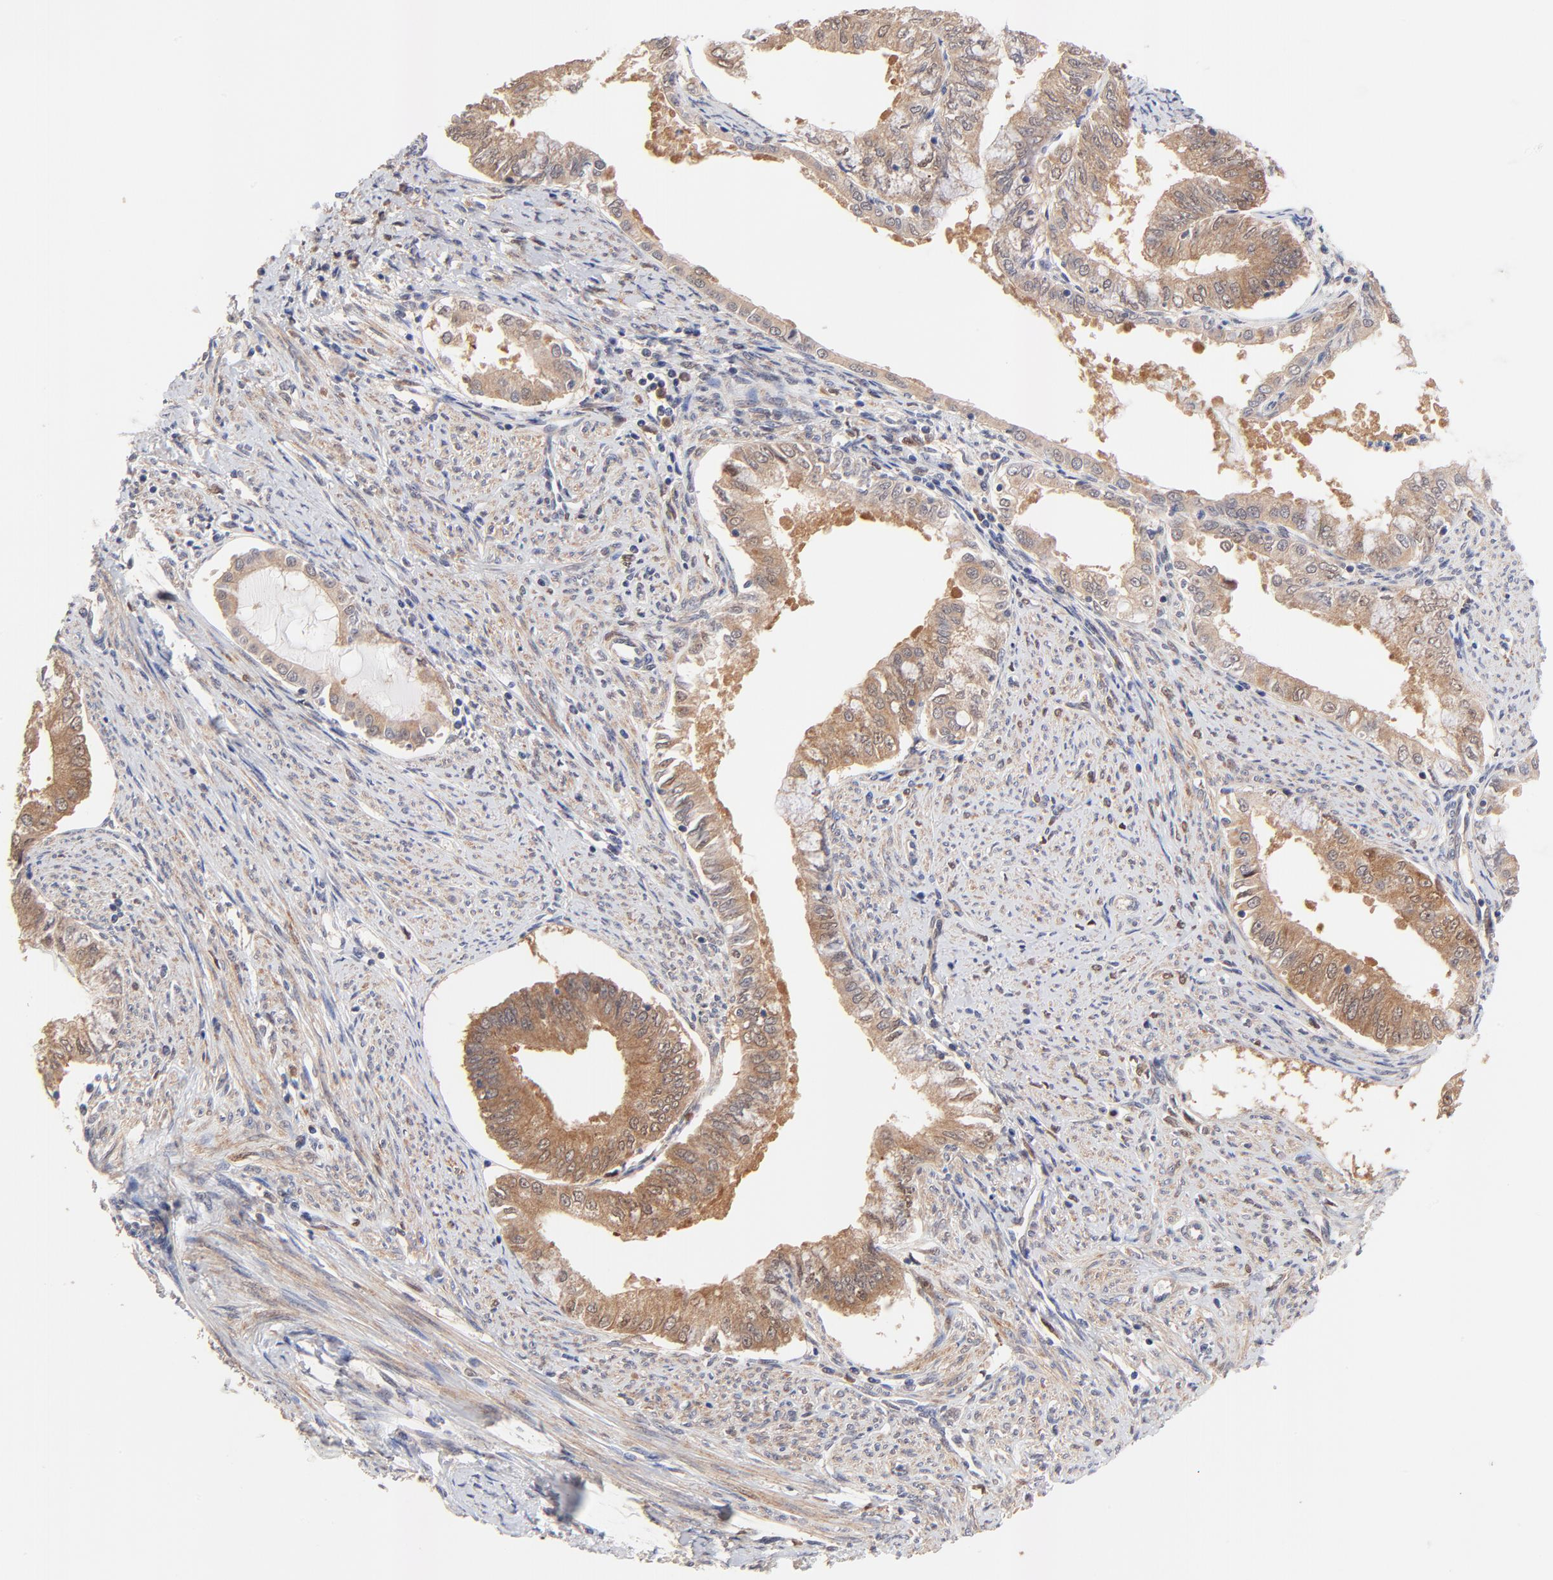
{"staining": {"intensity": "moderate", "quantity": ">75%", "location": "cytoplasmic/membranous,nuclear"}, "tissue": "endometrial cancer", "cell_type": "Tumor cells", "image_type": "cancer", "snomed": [{"axis": "morphology", "description": "Adenocarcinoma, NOS"}, {"axis": "topography", "description": "Endometrium"}], "caption": "Immunohistochemistry staining of adenocarcinoma (endometrial), which demonstrates medium levels of moderate cytoplasmic/membranous and nuclear expression in about >75% of tumor cells indicating moderate cytoplasmic/membranous and nuclear protein staining. The staining was performed using DAB (3,3'-diaminobenzidine) (brown) for protein detection and nuclei were counterstained in hematoxylin (blue).", "gene": "TXNL1", "patient": {"sex": "female", "age": 76}}